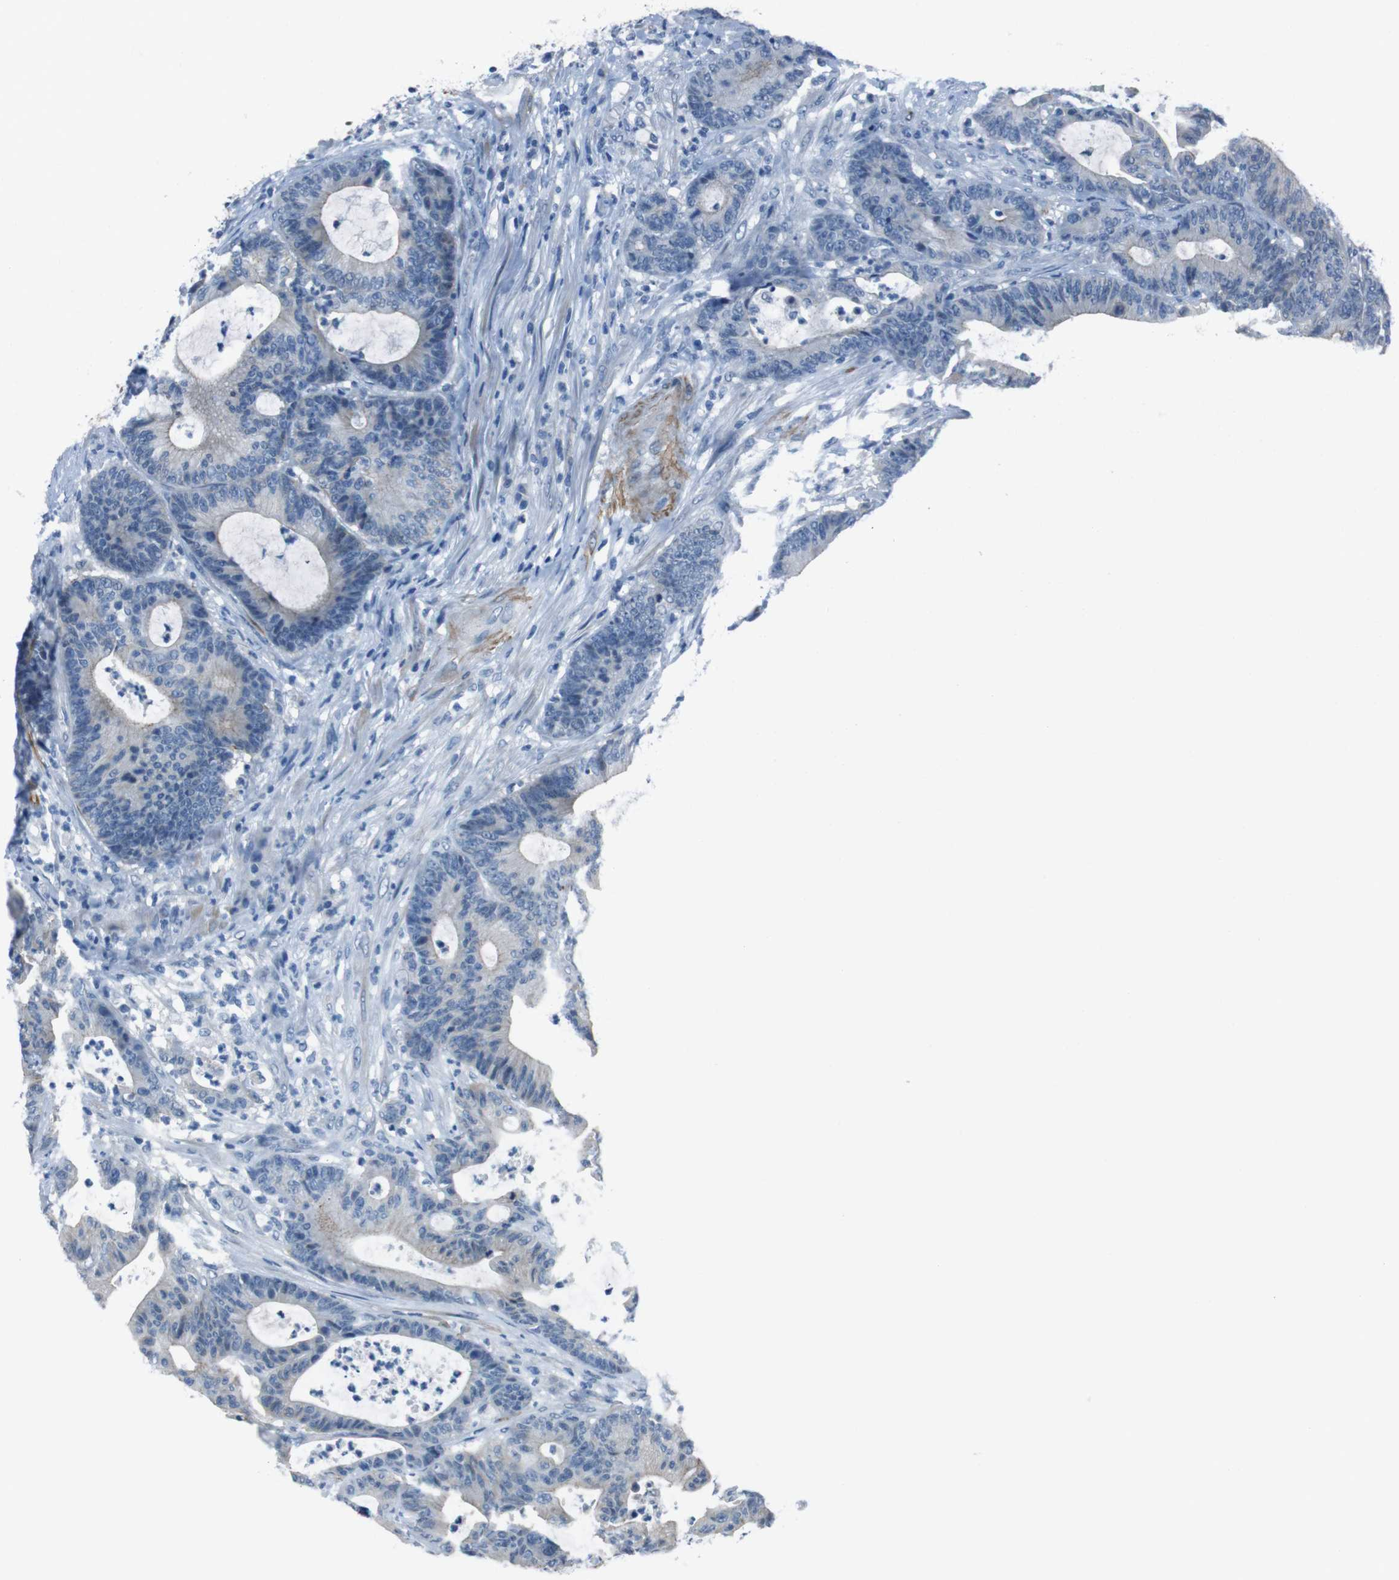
{"staining": {"intensity": "negative", "quantity": "none", "location": "none"}, "tissue": "colorectal cancer", "cell_type": "Tumor cells", "image_type": "cancer", "snomed": [{"axis": "morphology", "description": "Adenocarcinoma, NOS"}, {"axis": "topography", "description": "Colon"}], "caption": "IHC photomicrograph of adenocarcinoma (colorectal) stained for a protein (brown), which shows no staining in tumor cells.", "gene": "HRH2", "patient": {"sex": "female", "age": 84}}